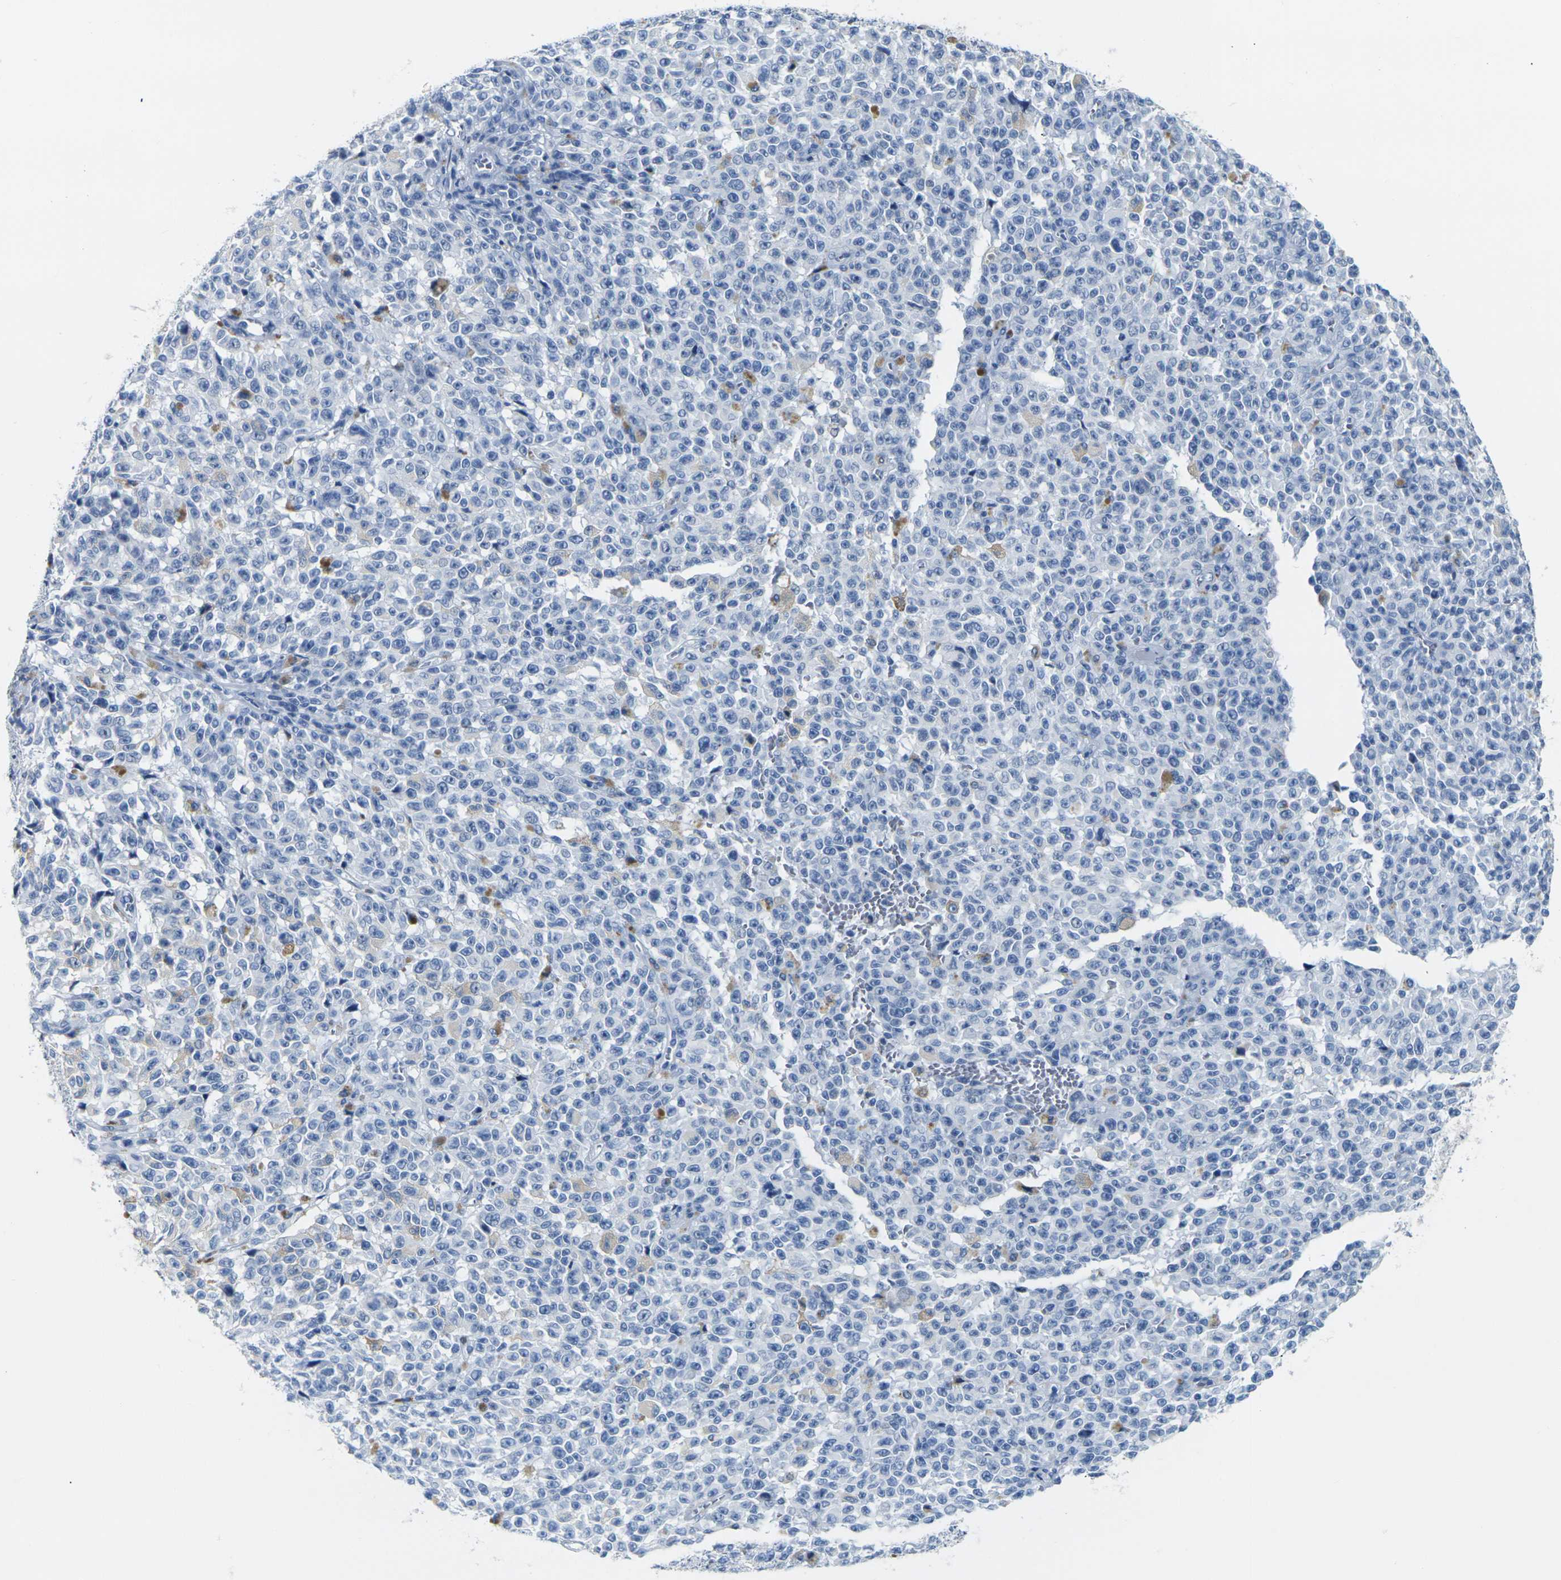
{"staining": {"intensity": "negative", "quantity": "none", "location": "none"}, "tissue": "melanoma", "cell_type": "Tumor cells", "image_type": "cancer", "snomed": [{"axis": "morphology", "description": "Malignant melanoma, NOS"}, {"axis": "topography", "description": "Skin"}], "caption": "An image of malignant melanoma stained for a protein displays no brown staining in tumor cells.", "gene": "CLDN7", "patient": {"sex": "female", "age": 82}}